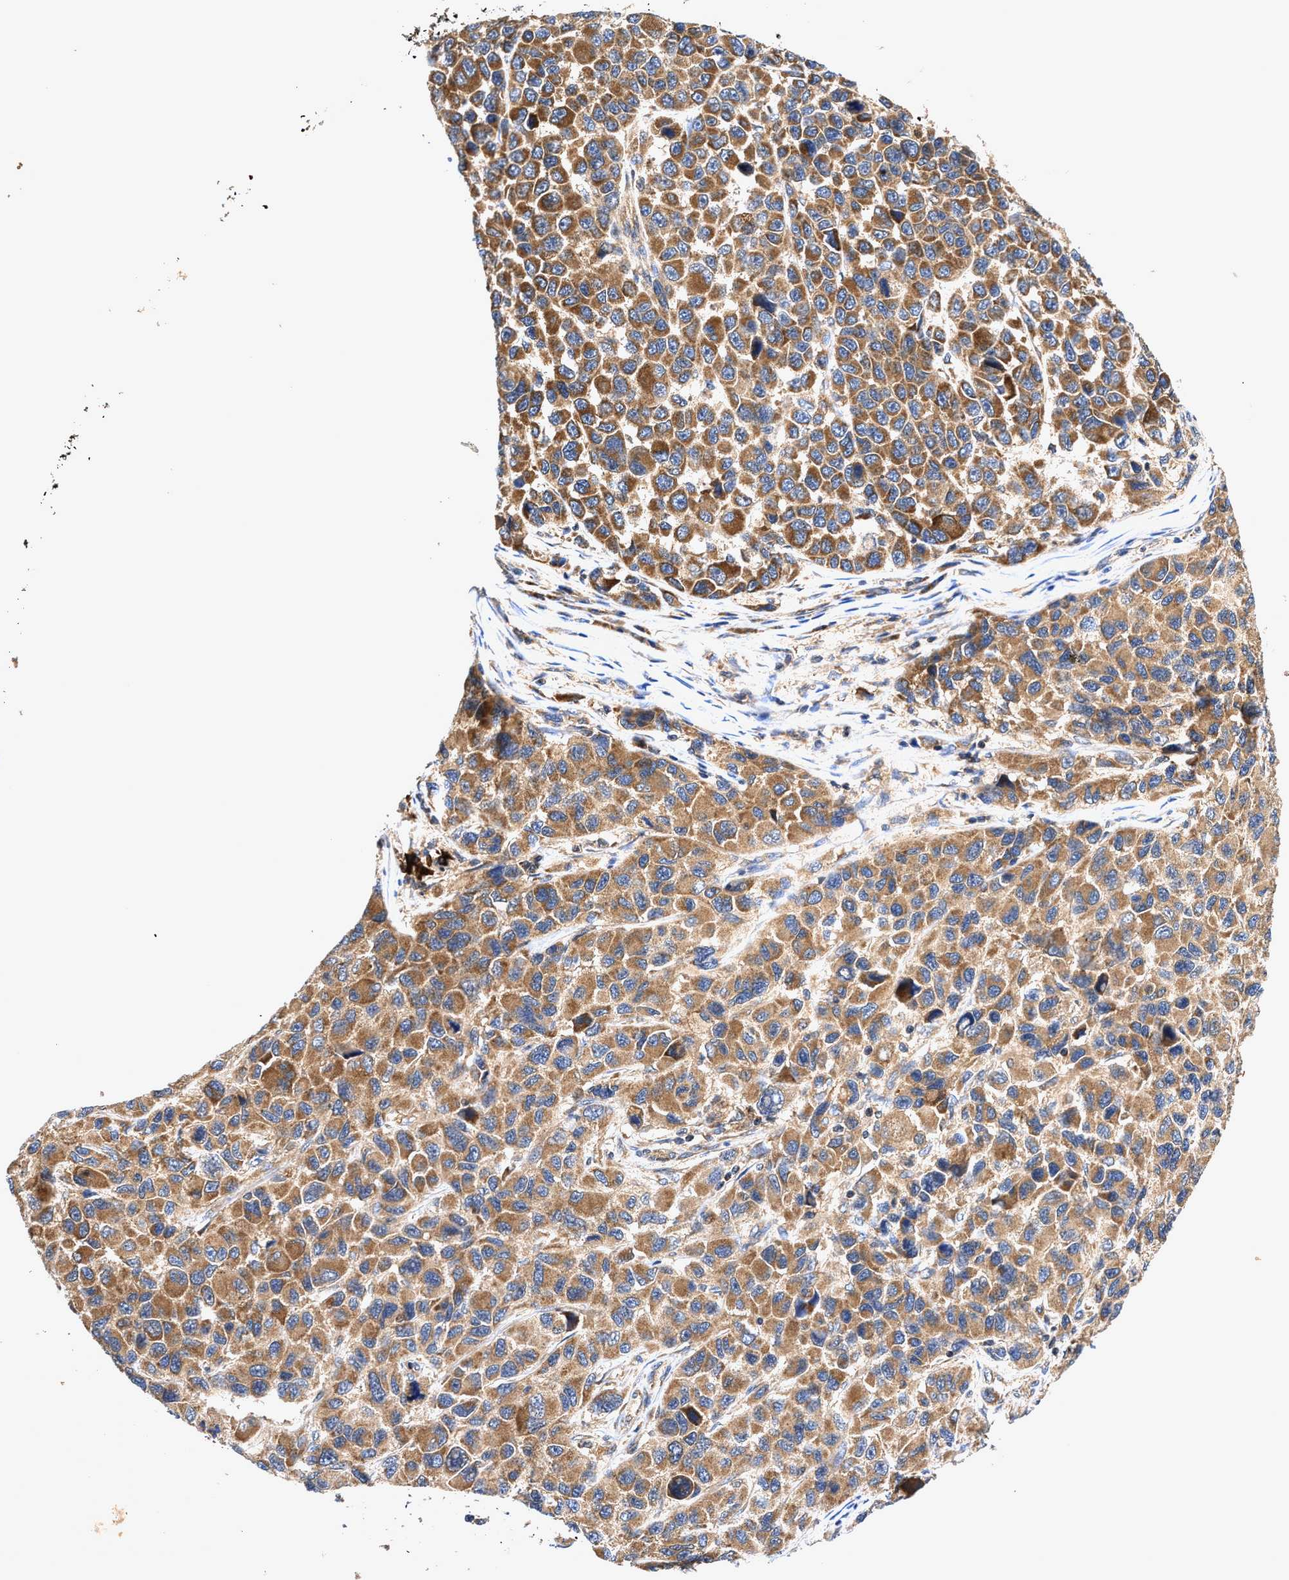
{"staining": {"intensity": "moderate", "quantity": ">75%", "location": "cytoplasmic/membranous"}, "tissue": "melanoma", "cell_type": "Tumor cells", "image_type": "cancer", "snomed": [{"axis": "morphology", "description": "Malignant melanoma, NOS"}, {"axis": "topography", "description": "Skin"}], "caption": "Immunohistochemistry (IHC) of human melanoma shows medium levels of moderate cytoplasmic/membranous staining in approximately >75% of tumor cells. Nuclei are stained in blue.", "gene": "EFNA4", "patient": {"sex": "male", "age": 53}}